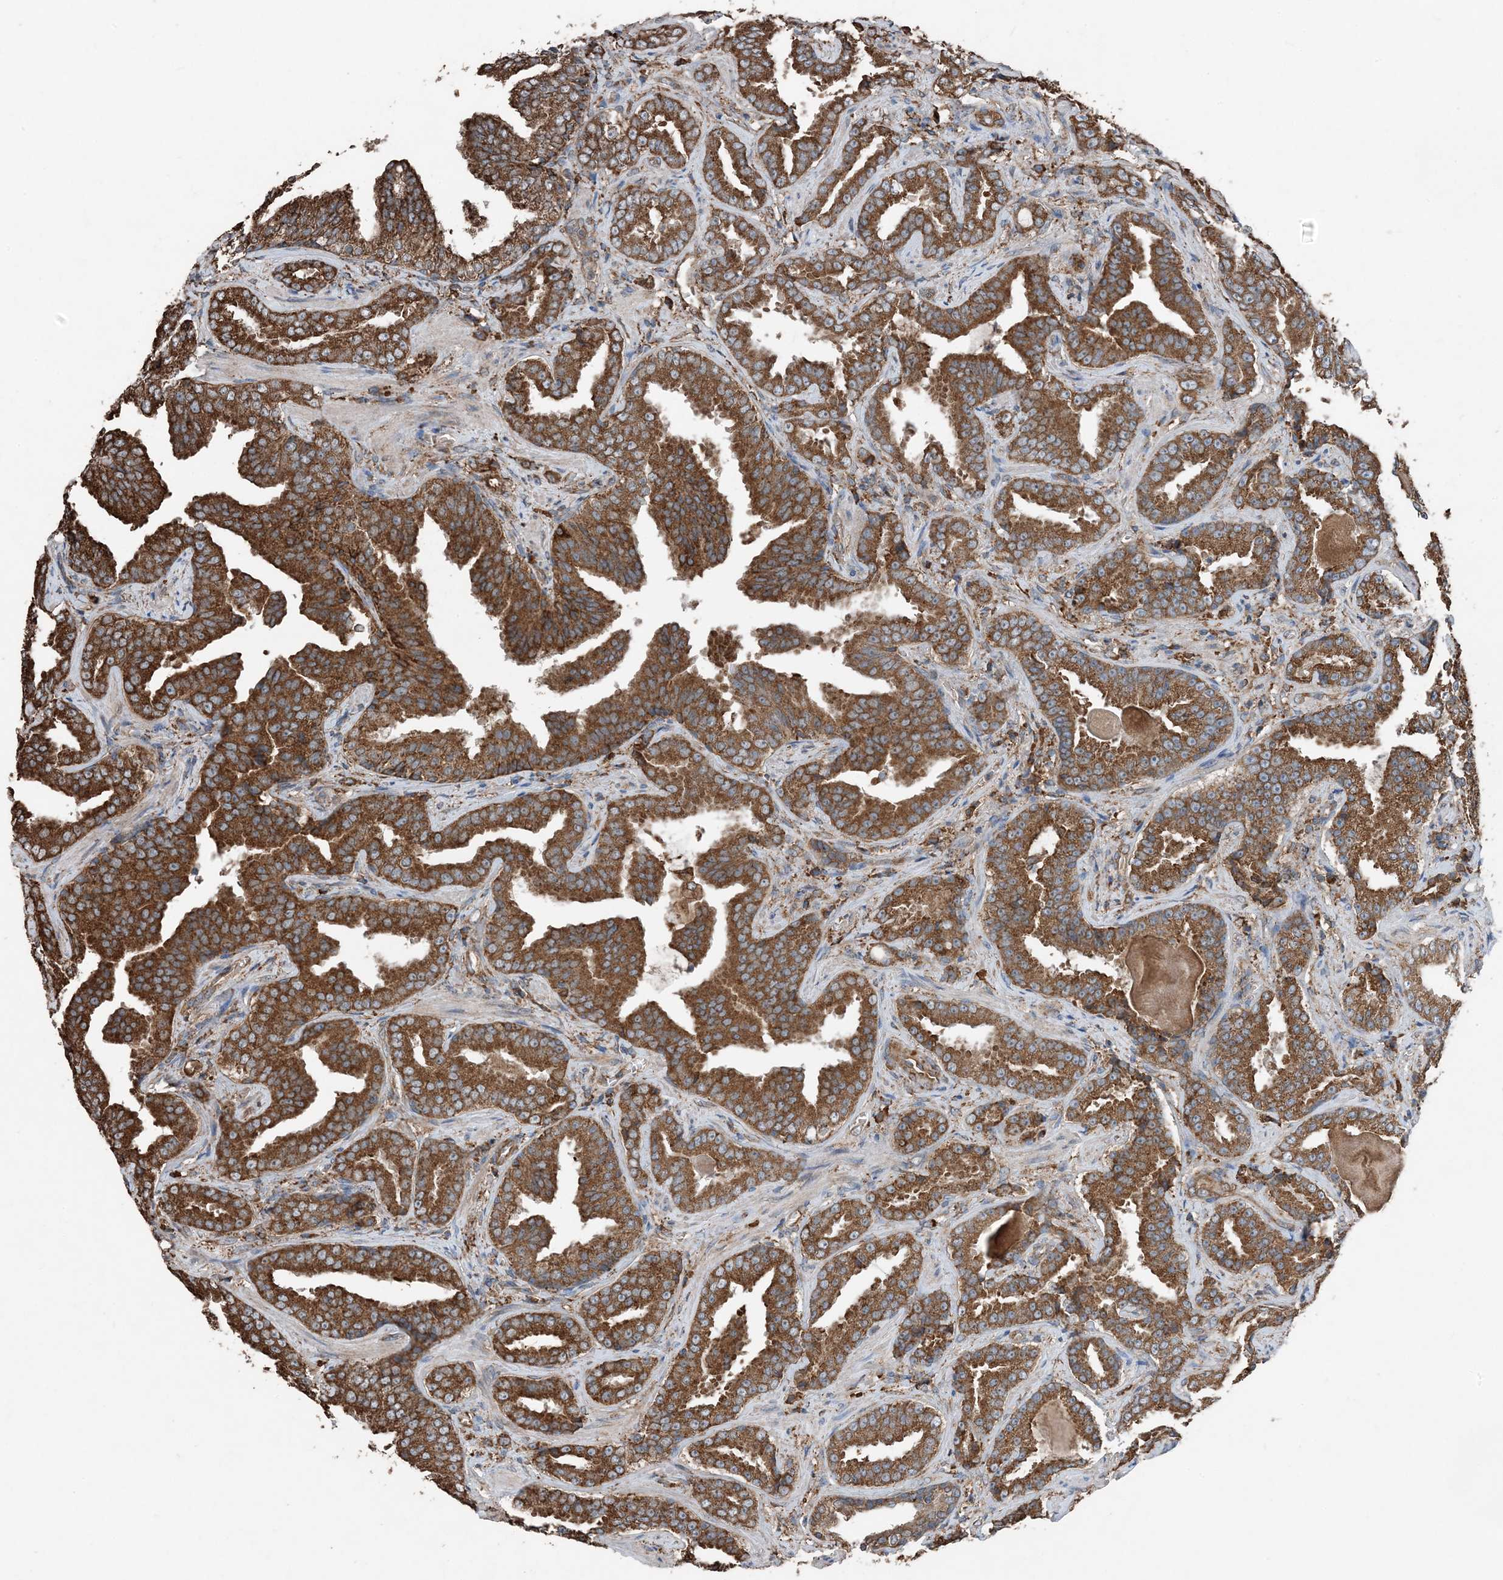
{"staining": {"intensity": "strong", "quantity": ">75%", "location": "cytoplasmic/membranous"}, "tissue": "prostate cancer", "cell_type": "Tumor cells", "image_type": "cancer", "snomed": [{"axis": "morphology", "description": "Adenocarcinoma, Low grade"}, {"axis": "topography", "description": "Prostate"}], "caption": "This is an image of immunohistochemistry (IHC) staining of prostate cancer, which shows strong positivity in the cytoplasmic/membranous of tumor cells.", "gene": "PDIA6", "patient": {"sex": "male", "age": 60}}